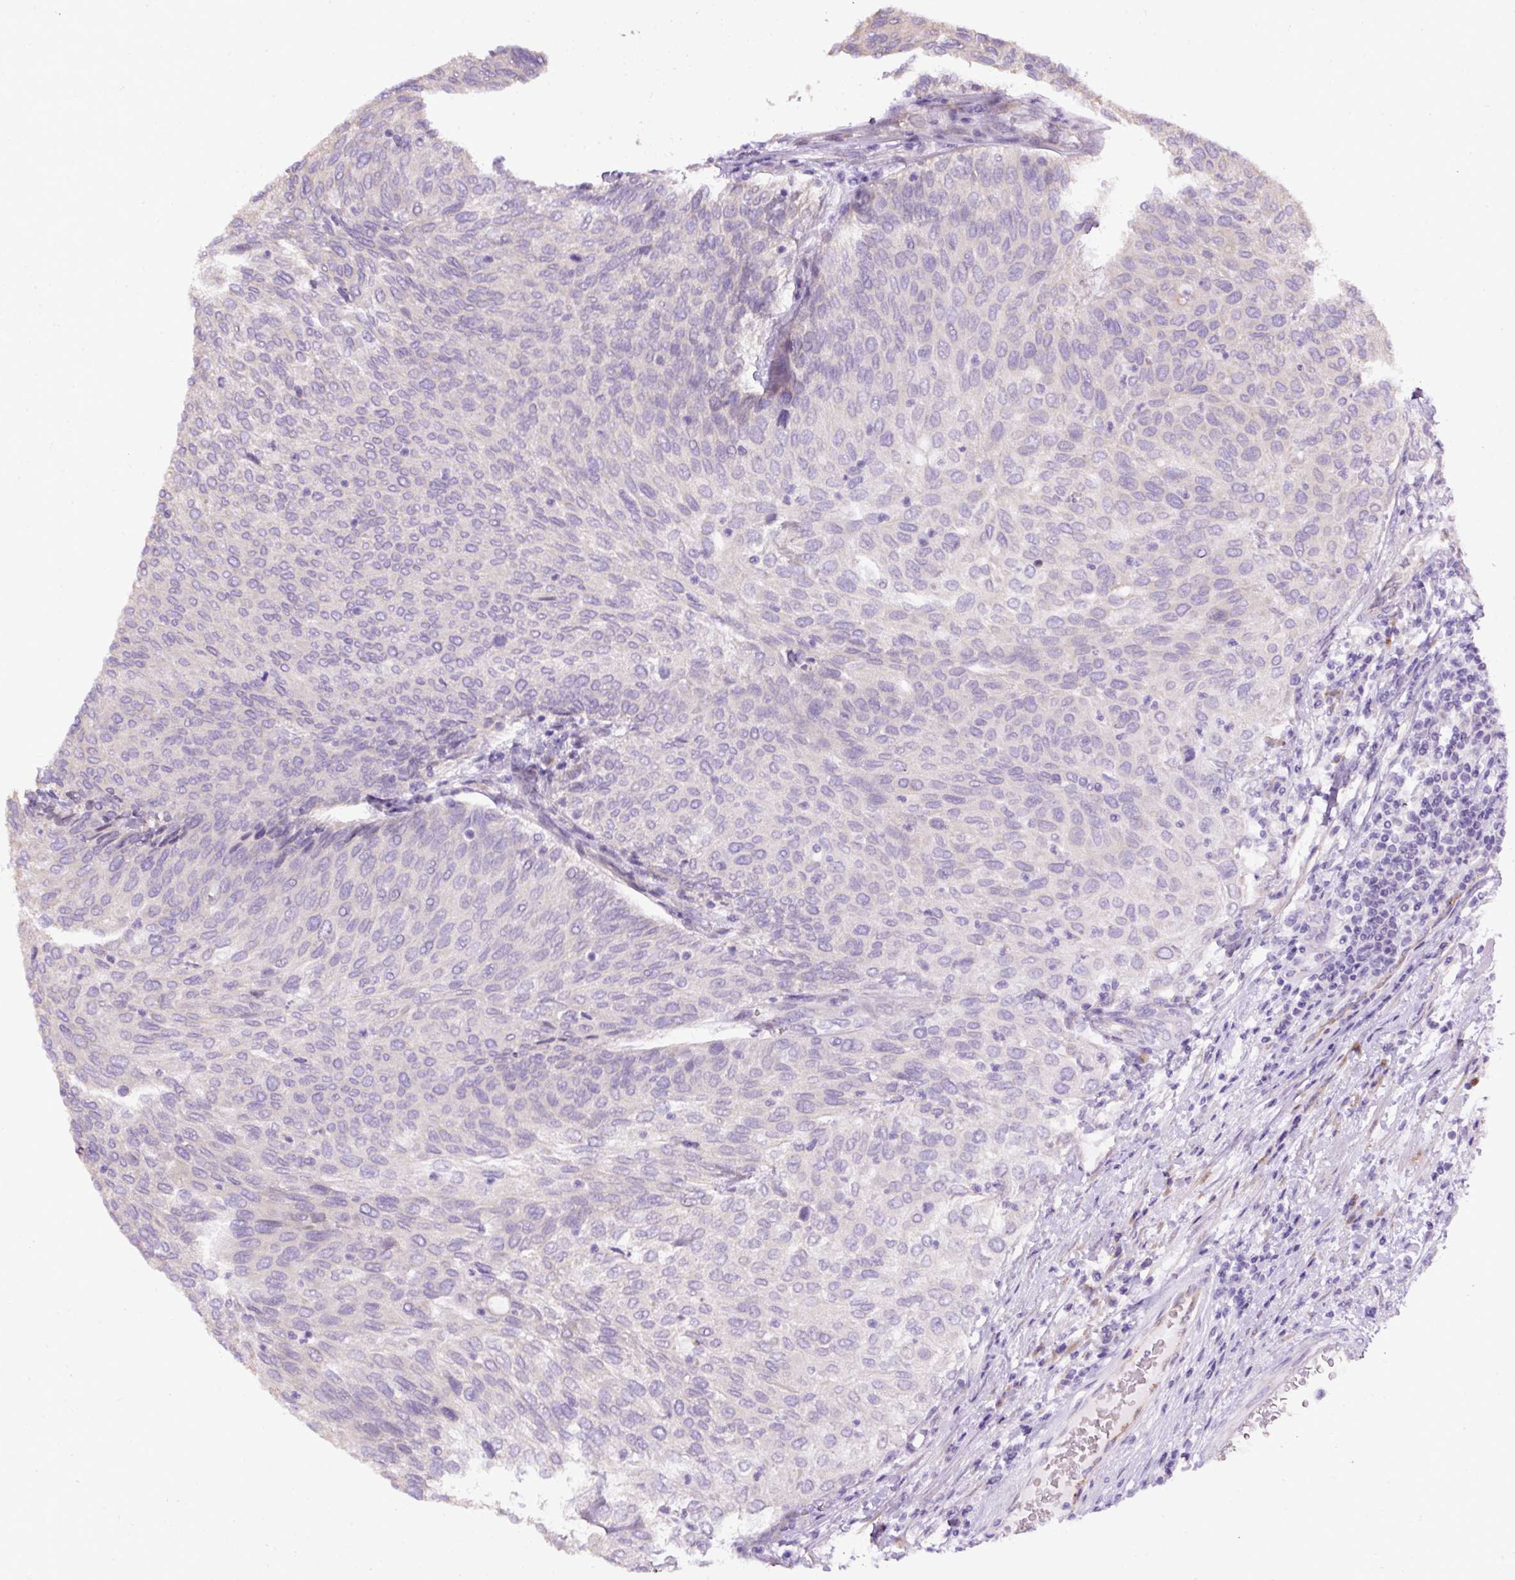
{"staining": {"intensity": "negative", "quantity": "none", "location": "none"}, "tissue": "urothelial cancer", "cell_type": "Tumor cells", "image_type": "cancer", "snomed": [{"axis": "morphology", "description": "Urothelial carcinoma, Low grade"}, {"axis": "topography", "description": "Urinary bladder"}], "caption": "The micrograph shows no significant staining in tumor cells of low-grade urothelial carcinoma.", "gene": "FAM149A", "patient": {"sex": "female", "age": 79}}